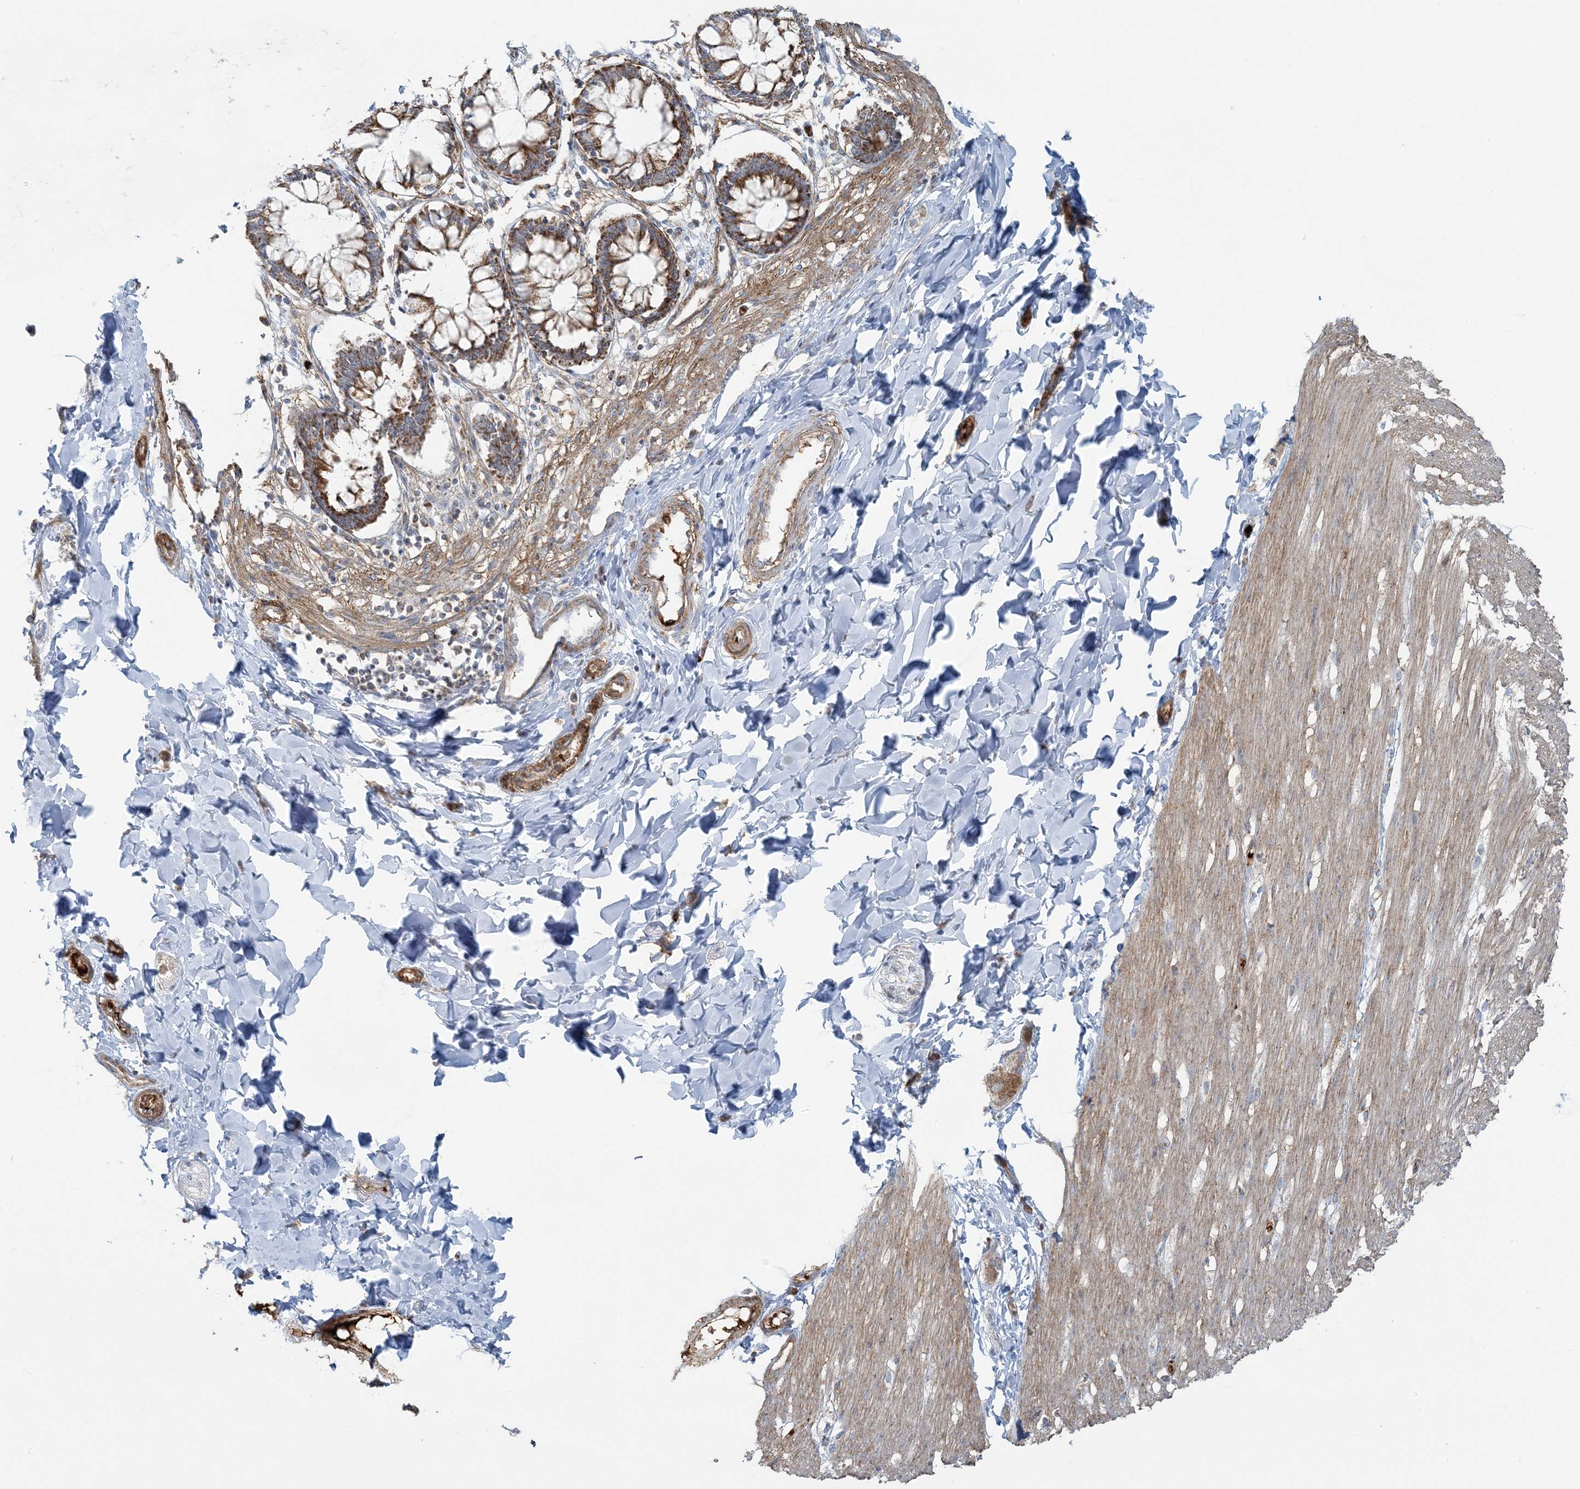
{"staining": {"intensity": "moderate", "quantity": ">75%", "location": "cytoplasmic/membranous"}, "tissue": "smooth muscle", "cell_type": "Smooth muscle cells", "image_type": "normal", "snomed": [{"axis": "morphology", "description": "Normal tissue, NOS"}, {"axis": "morphology", "description": "Adenocarcinoma, NOS"}, {"axis": "topography", "description": "Colon"}, {"axis": "topography", "description": "Peripheral nerve tissue"}], "caption": "A photomicrograph of smooth muscle stained for a protein reveals moderate cytoplasmic/membranous brown staining in smooth muscle cells. (DAB IHC, brown staining for protein, blue staining for nuclei).", "gene": "PIK3R4", "patient": {"sex": "male", "age": 14}}